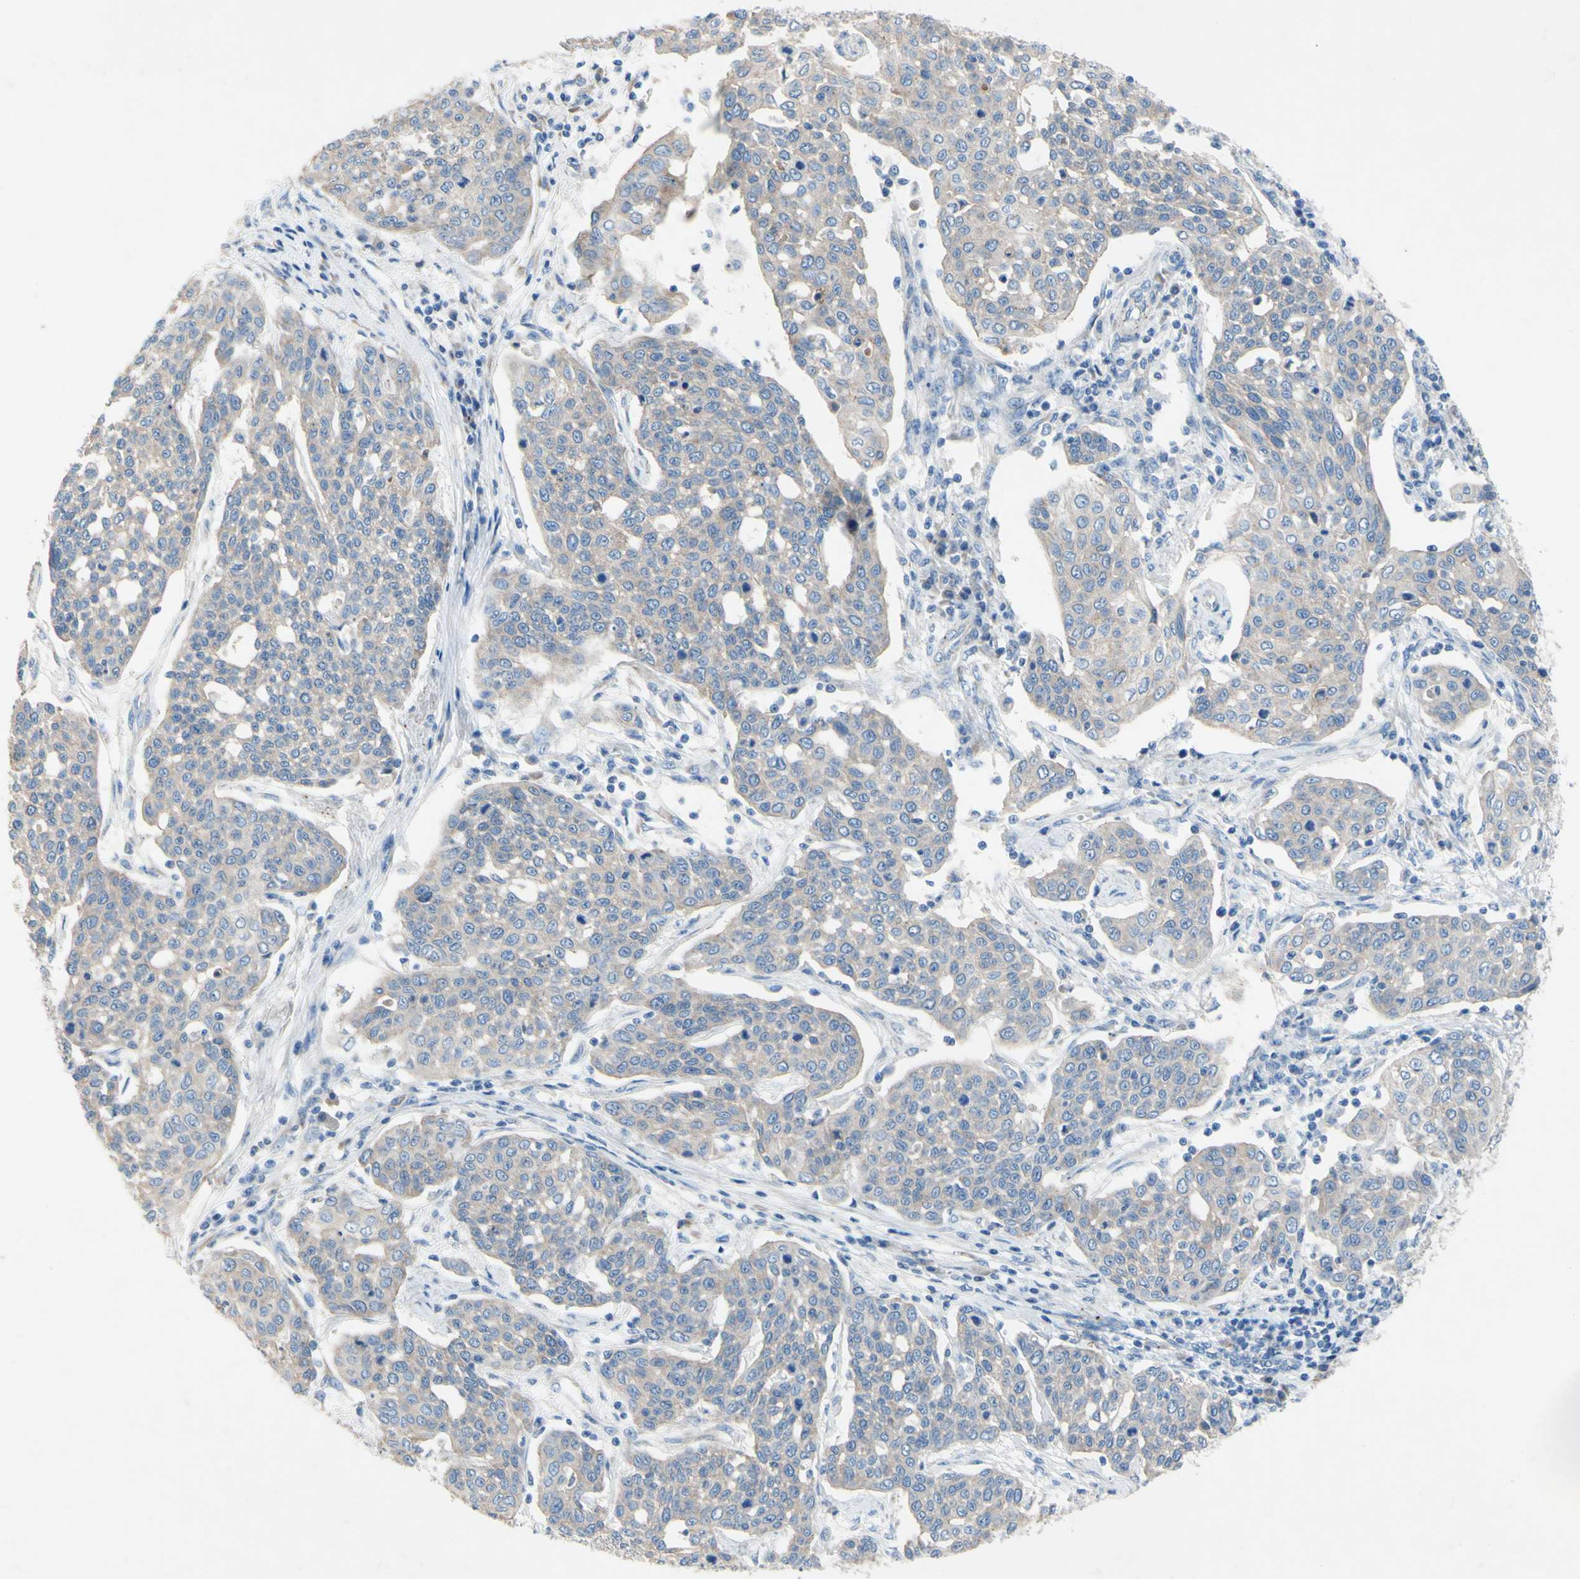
{"staining": {"intensity": "negative", "quantity": "none", "location": "none"}, "tissue": "cervical cancer", "cell_type": "Tumor cells", "image_type": "cancer", "snomed": [{"axis": "morphology", "description": "Squamous cell carcinoma, NOS"}, {"axis": "topography", "description": "Cervix"}], "caption": "There is no significant expression in tumor cells of cervical cancer (squamous cell carcinoma).", "gene": "TMIGD2", "patient": {"sex": "female", "age": 34}}